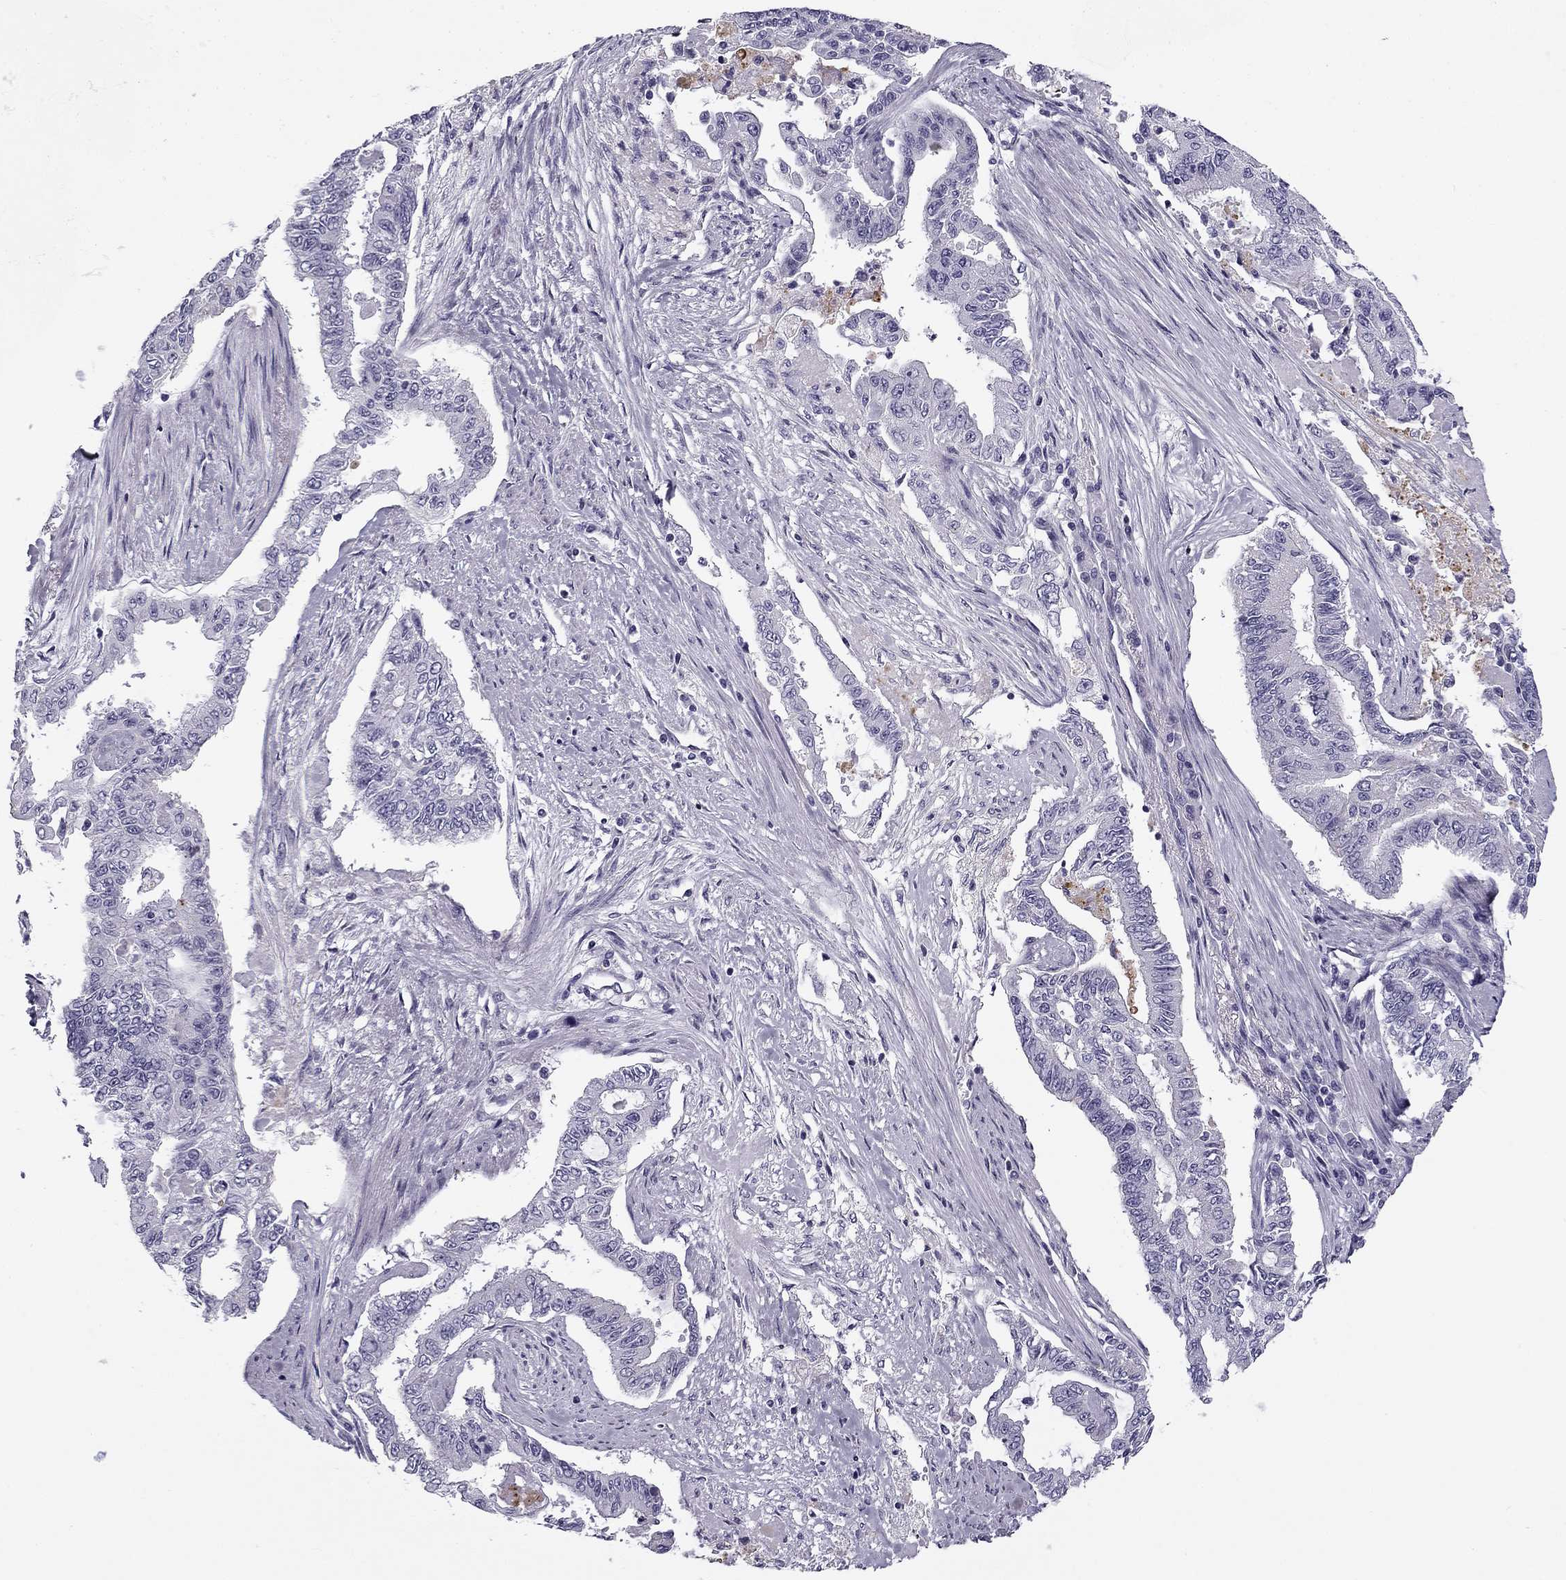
{"staining": {"intensity": "negative", "quantity": "none", "location": "none"}, "tissue": "endometrial cancer", "cell_type": "Tumor cells", "image_type": "cancer", "snomed": [{"axis": "morphology", "description": "Adenocarcinoma, NOS"}, {"axis": "topography", "description": "Uterus"}], "caption": "High power microscopy micrograph of an immunohistochemistry (IHC) histopathology image of endometrial cancer (adenocarcinoma), revealing no significant staining in tumor cells.", "gene": "MC5R", "patient": {"sex": "female", "age": 59}}